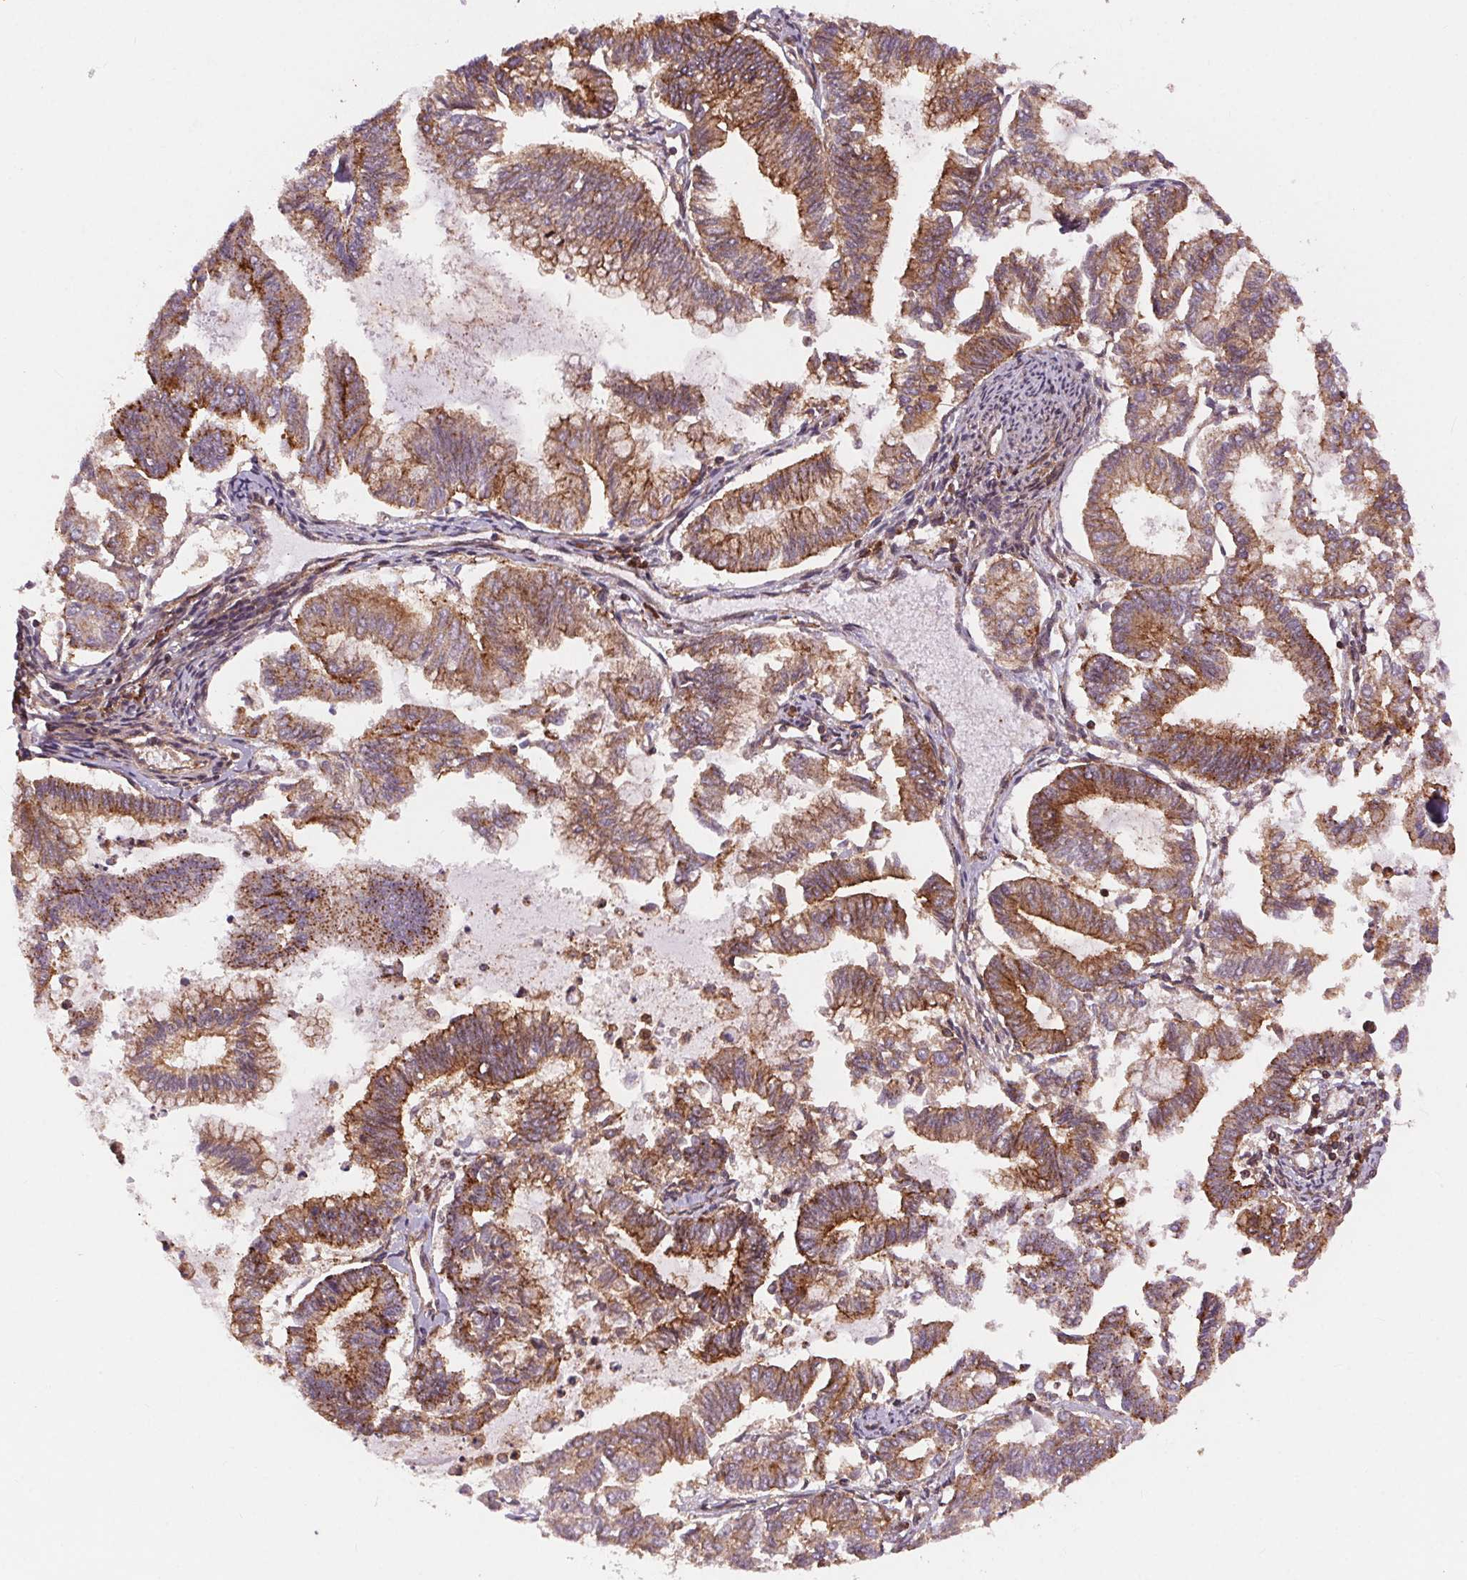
{"staining": {"intensity": "moderate", "quantity": ">75%", "location": "cytoplasmic/membranous"}, "tissue": "endometrial cancer", "cell_type": "Tumor cells", "image_type": "cancer", "snomed": [{"axis": "morphology", "description": "Adenocarcinoma, NOS"}, {"axis": "topography", "description": "Endometrium"}], "caption": "Adenocarcinoma (endometrial) stained with a protein marker shows moderate staining in tumor cells.", "gene": "CHMP4B", "patient": {"sex": "female", "age": 79}}